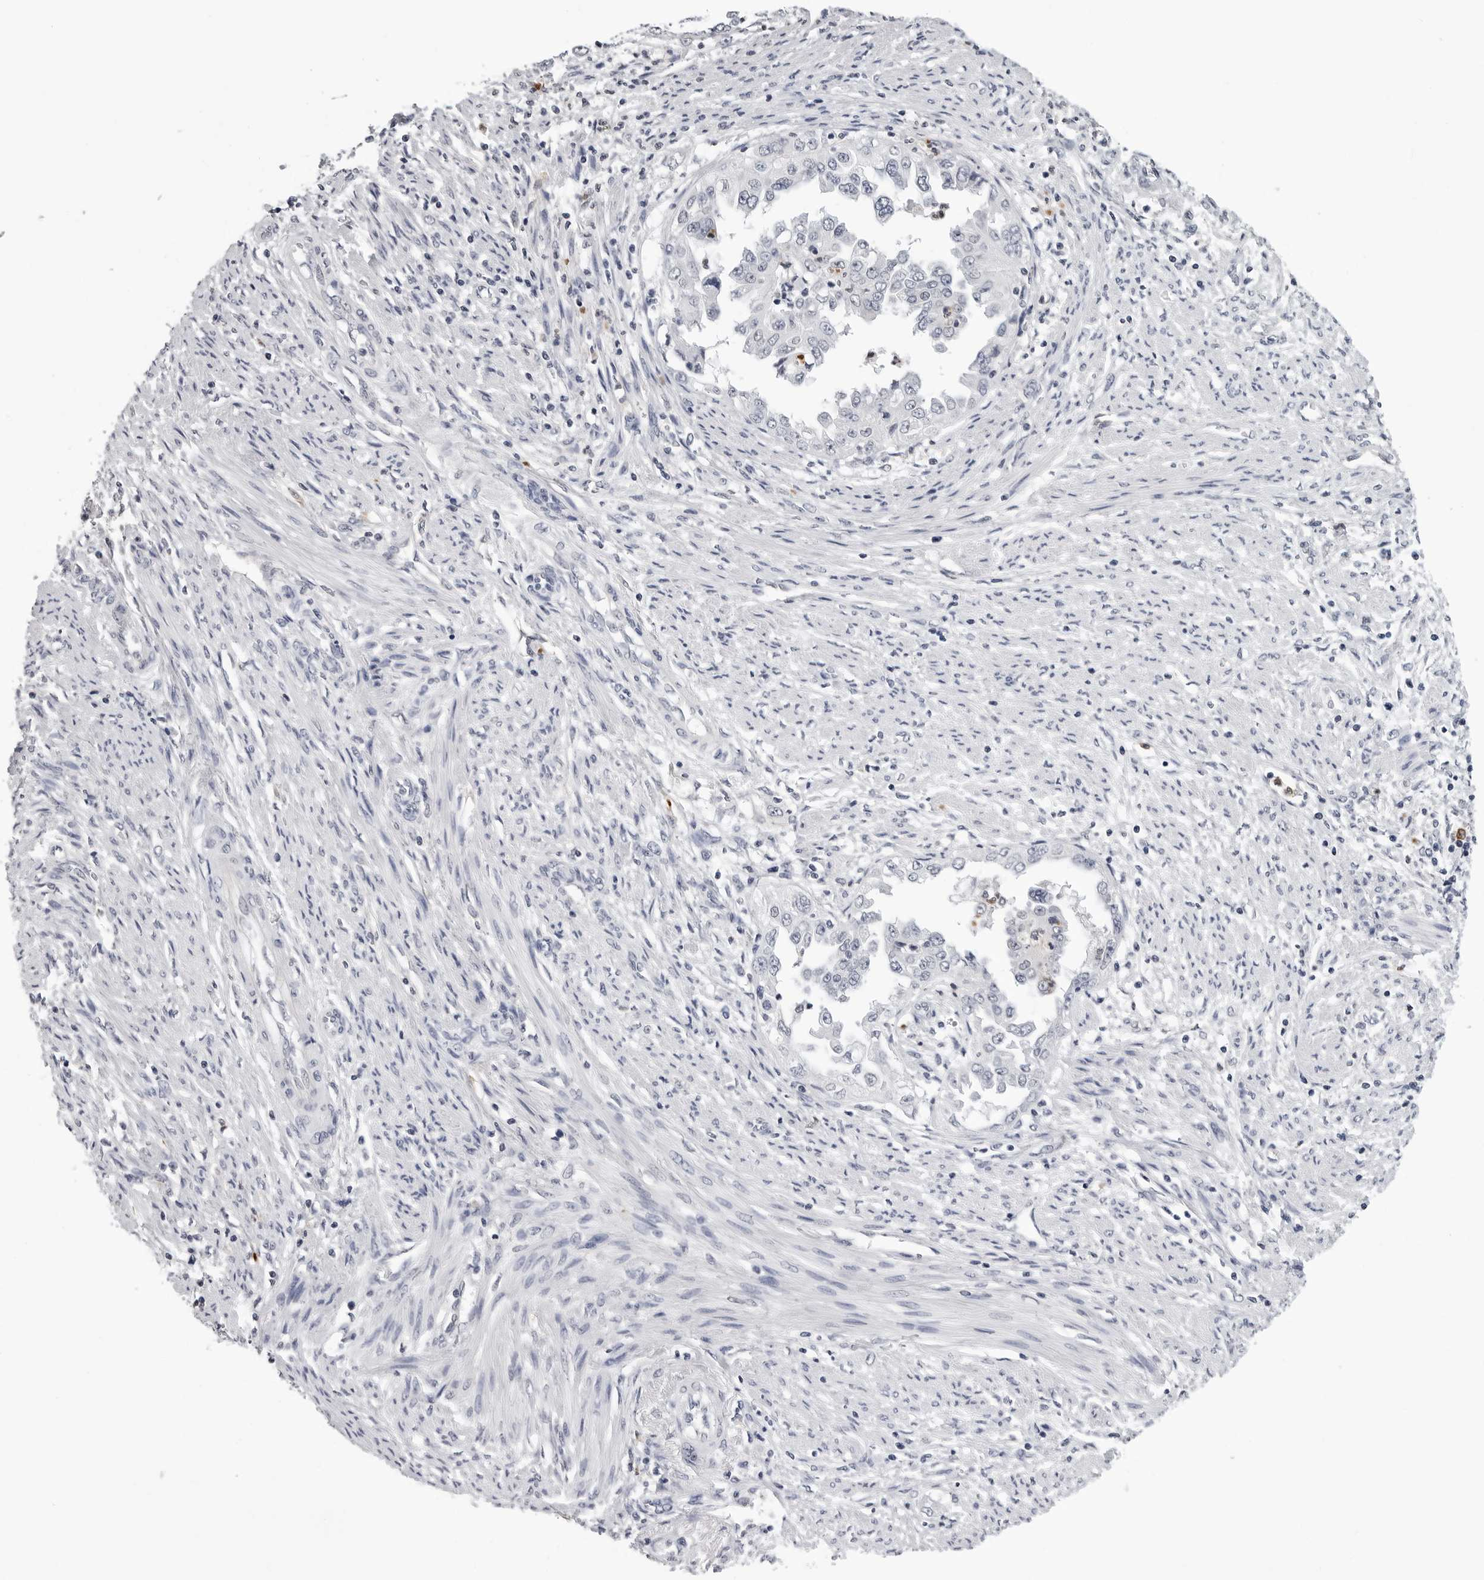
{"staining": {"intensity": "negative", "quantity": "none", "location": "none"}, "tissue": "endometrial cancer", "cell_type": "Tumor cells", "image_type": "cancer", "snomed": [{"axis": "morphology", "description": "Adenocarcinoma, NOS"}, {"axis": "topography", "description": "Endometrium"}], "caption": "Immunohistochemistry of human endometrial cancer (adenocarcinoma) demonstrates no expression in tumor cells. (DAB immunohistochemistry (IHC) visualized using brightfield microscopy, high magnification).", "gene": "TRMT13", "patient": {"sex": "female", "age": 85}}